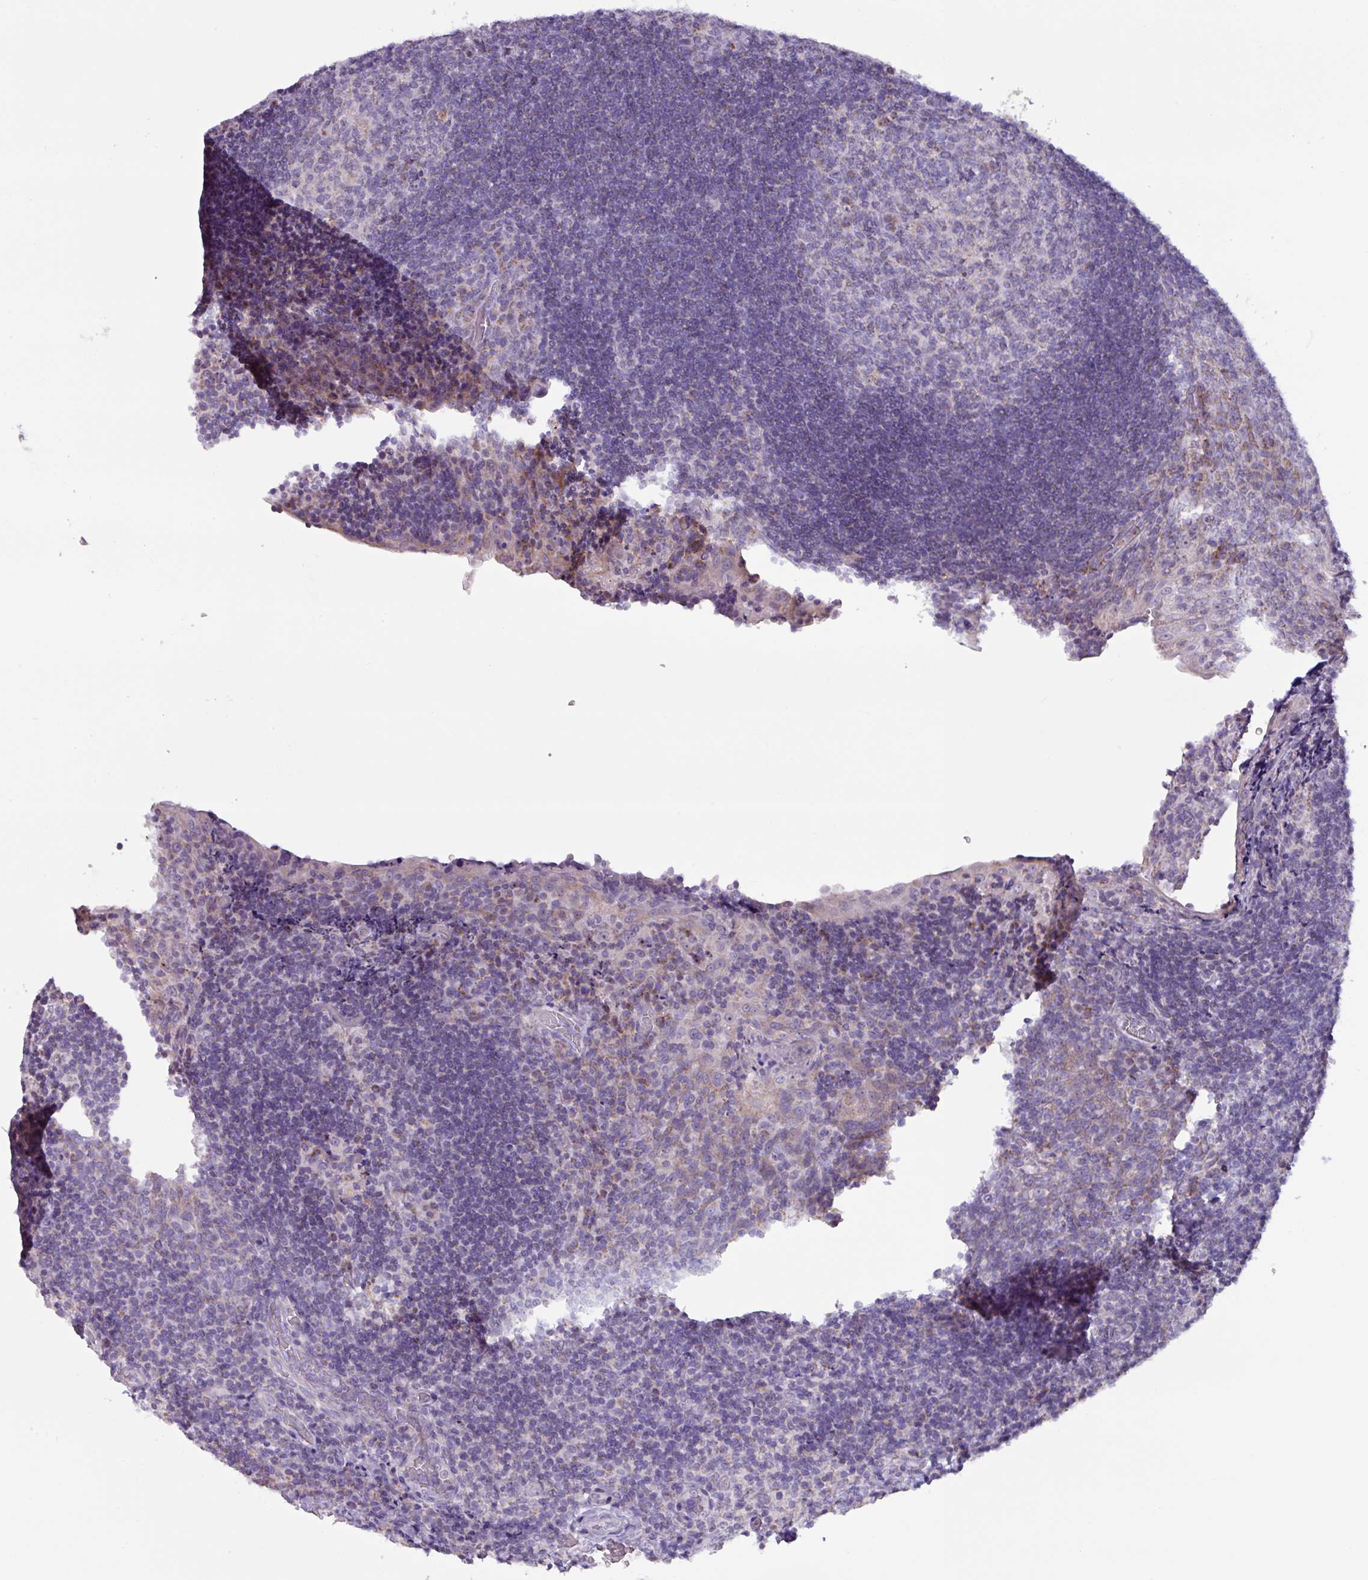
{"staining": {"intensity": "negative", "quantity": "none", "location": "none"}, "tissue": "tonsil", "cell_type": "Germinal center cells", "image_type": "normal", "snomed": [{"axis": "morphology", "description": "Normal tissue, NOS"}, {"axis": "topography", "description": "Tonsil"}], "caption": "Micrograph shows no significant protein staining in germinal center cells of benign tonsil. Brightfield microscopy of immunohistochemistry stained with DAB (brown) and hematoxylin (blue), captured at high magnification.", "gene": "MT", "patient": {"sex": "male", "age": 17}}